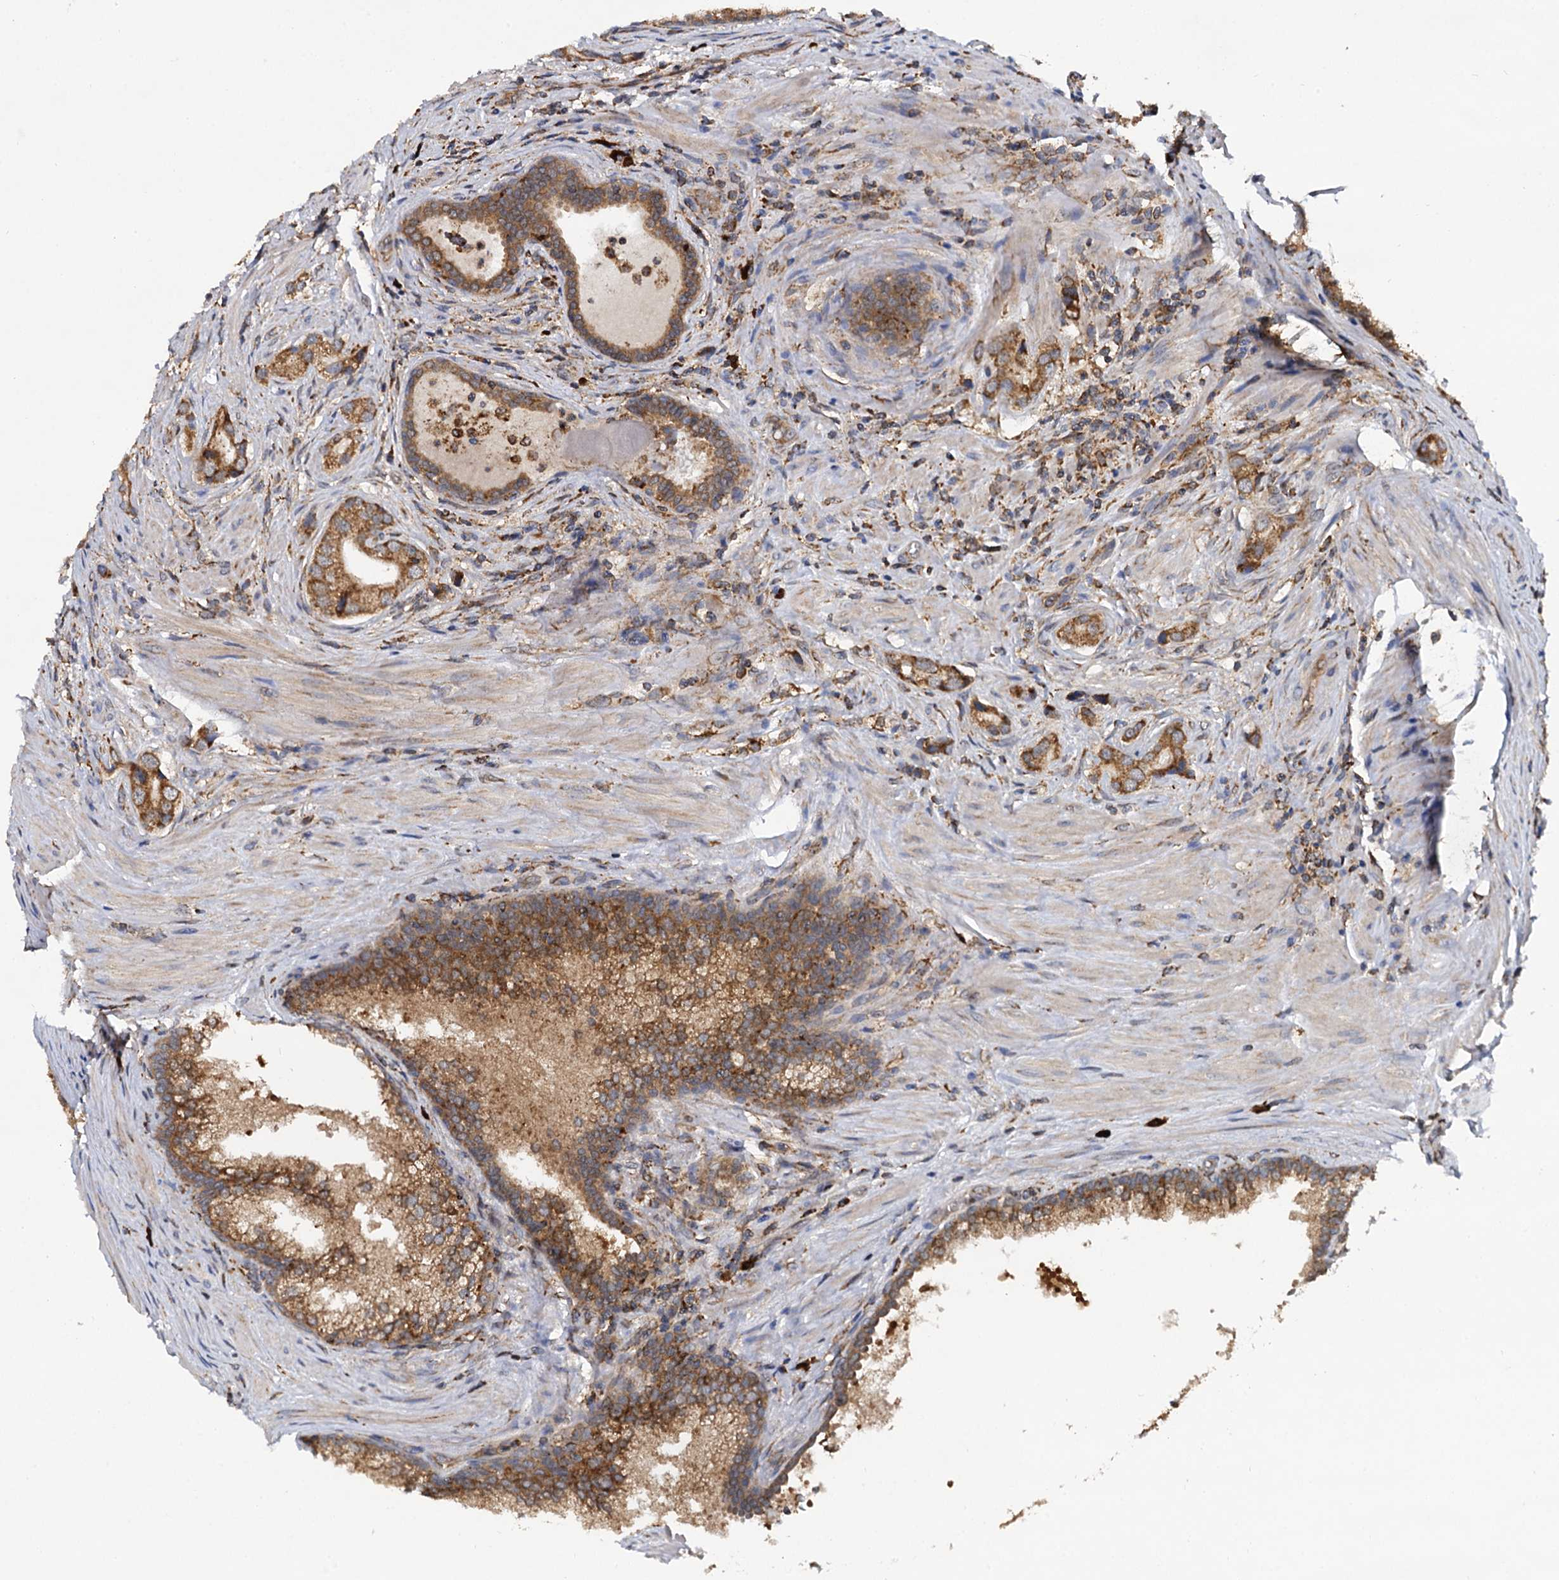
{"staining": {"intensity": "strong", "quantity": ">75%", "location": "cytoplasmic/membranous"}, "tissue": "prostate cancer", "cell_type": "Tumor cells", "image_type": "cancer", "snomed": [{"axis": "morphology", "description": "Adenocarcinoma, Low grade"}, {"axis": "topography", "description": "Prostate"}], "caption": "Low-grade adenocarcinoma (prostate) stained for a protein (brown) demonstrates strong cytoplasmic/membranous positive expression in about >75% of tumor cells.", "gene": "UFM1", "patient": {"sex": "male", "age": 71}}